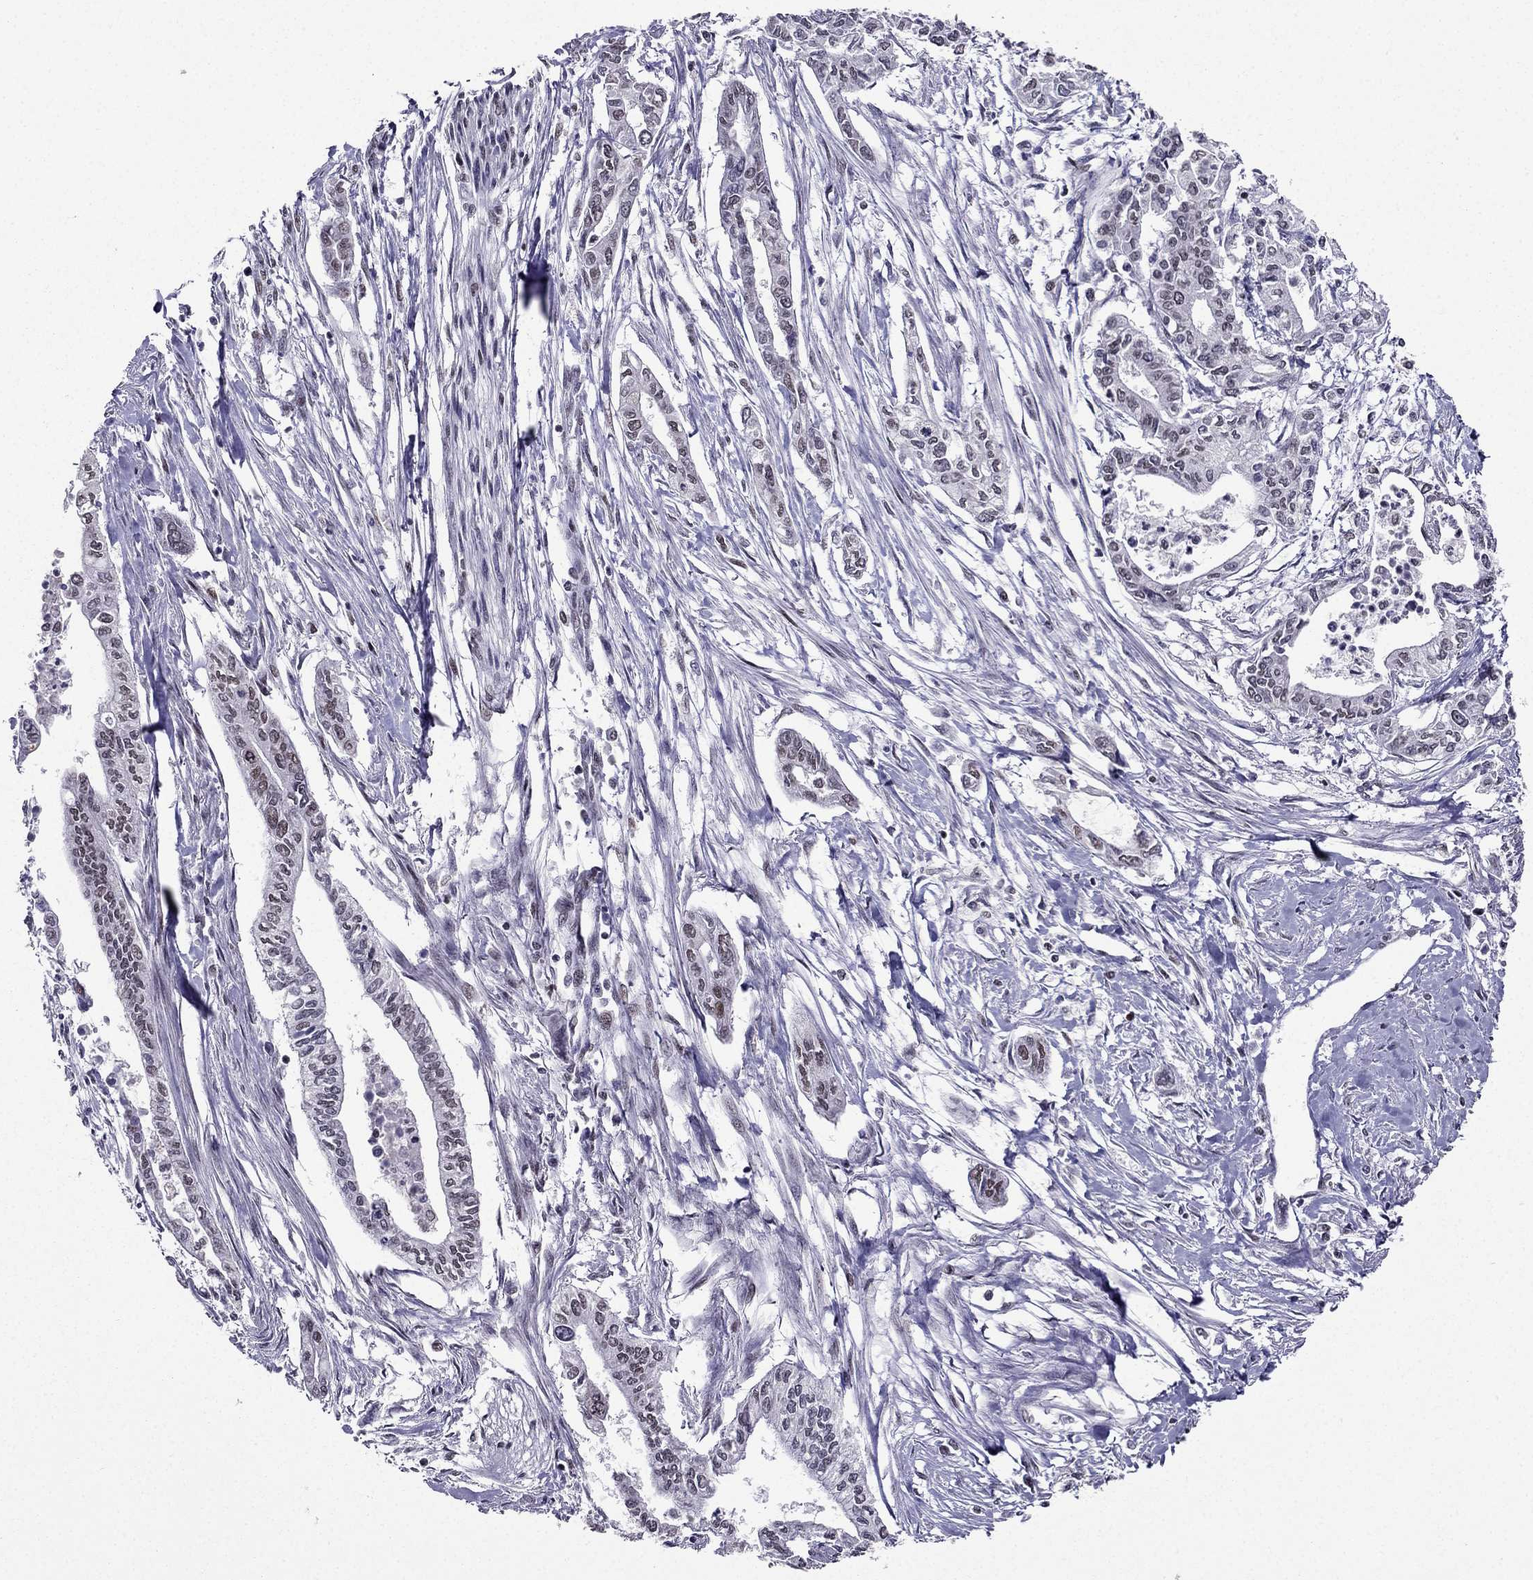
{"staining": {"intensity": "weak", "quantity": "25%-75%", "location": "nuclear"}, "tissue": "pancreatic cancer", "cell_type": "Tumor cells", "image_type": "cancer", "snomed": [{"axis": "morphology", "description": "Adenocarcinoma, NOS"}, {"axis": "topography", "description": "Pancreas"}], "caption": "Immunohistochemistry of human adenocarcinoma (pancreatic) reveals low levels of weak nuclear staining in approximately 25%-75% of tumor cells.", "gene": "ZNF420", "patient": {"sex": "male", "age": 60}}